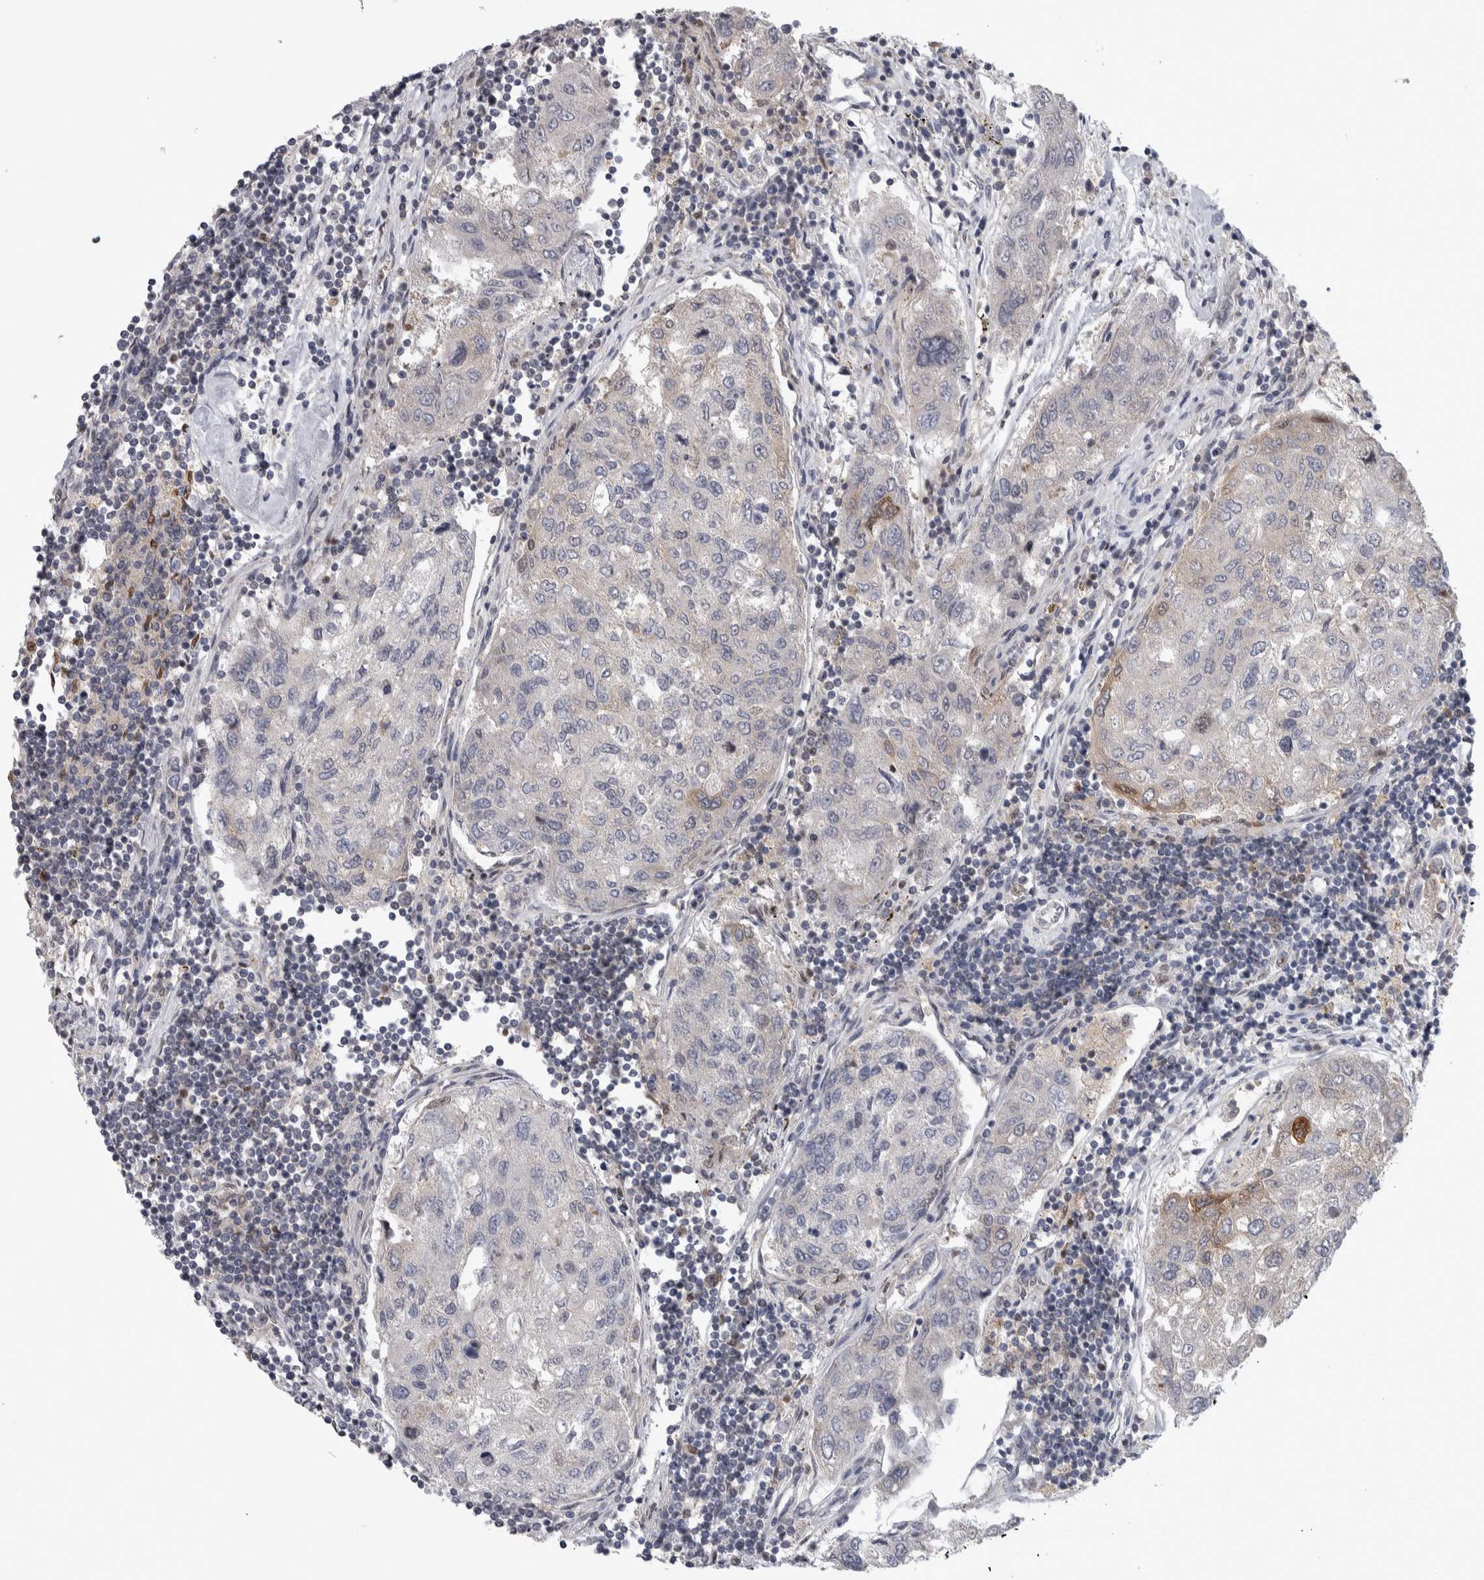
{"staining": {"intensity": "negative", "quantity": "none", "location": "none"}, "tissue": "urothelial cancer", "cell_type": "Tumor cells", "image_type": "cancer", "snomed": [{"axis": "morphology", "description": "Urothelial carcinoma, High grade"}, {"axis": "topography", "description": "Lymph node"}, {"axis": "topography", "description": "Urinary bladder"}], "caption": "Photomicrograph shows no protein staining in tumor cells of urothelial carcinoma (high-grade) tissue.", "gene": "NFKB2", "patient": {"sex": "male", "age": 51}}